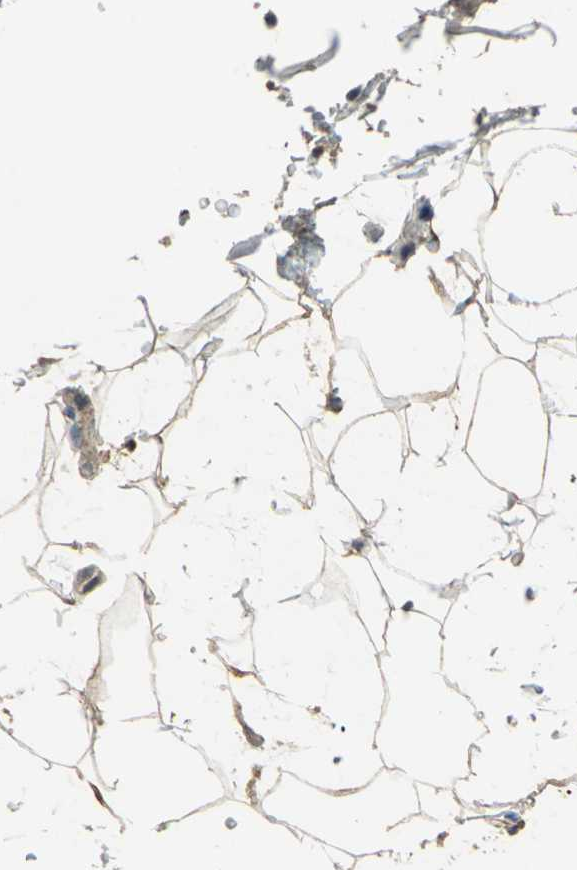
{"staining": {"intensity": "weak", "quantity": ">75%", "location": "cytoplasmic/membranous"}, "tissue": "adipose tissue", "cell_type": "Adipocytes", "image_type": "normal", "snomed": [{"axis": "morphology", "description": "Normal tissue, NOS"}, {"axis": "topography", "description": "Soft tissue"}], "caption": "Adipose tissue stained with DAB (3,3'-diaminobenzidine) IHC displays low levels of weak cytoplasmic/membranous positivity in about >75% of adipocytes.", "gene": "SEPTIN4", "patient": {"sex": "male", "age": 72}}